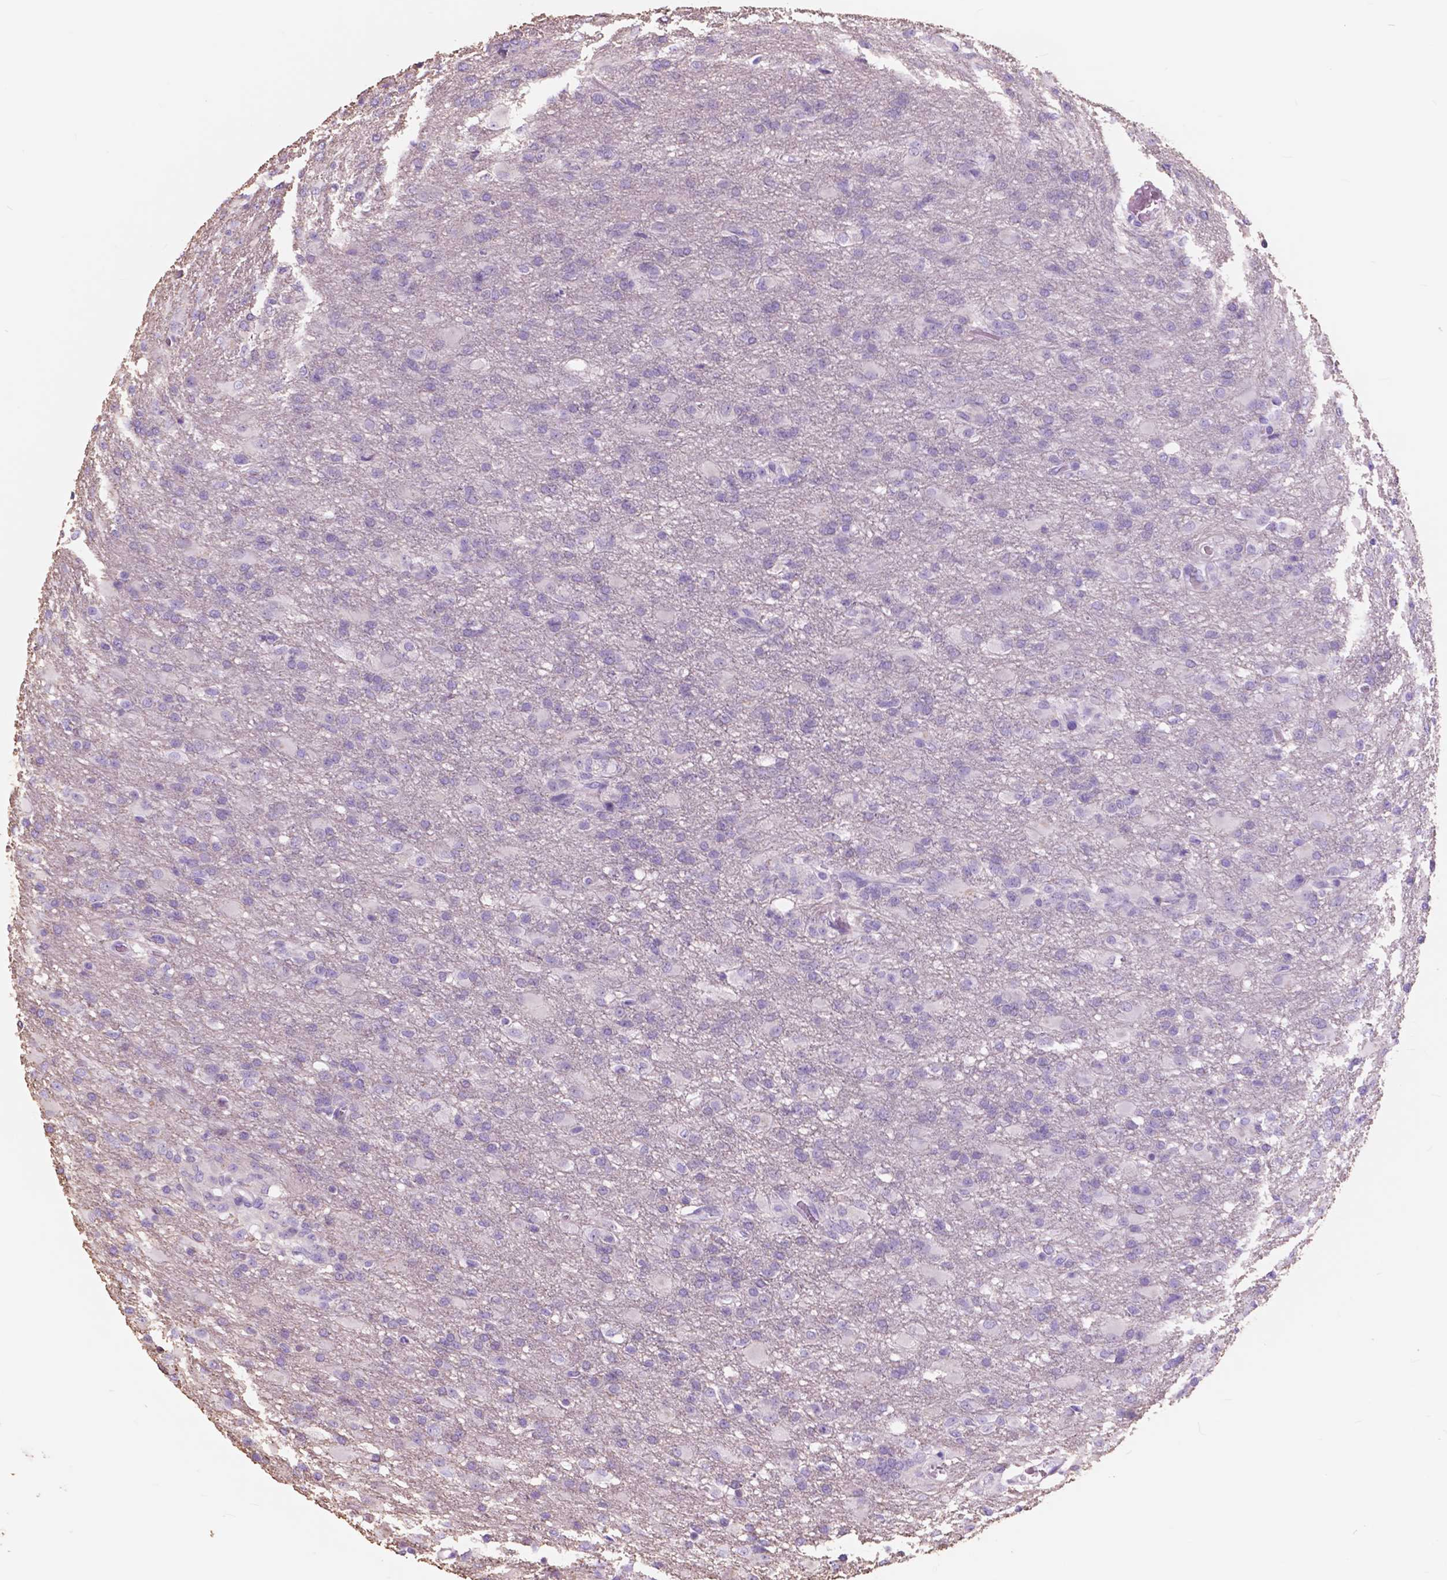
{"staining": {"intensity": "negative", "quantity": "none", "location": "none"}, "tissue": "glioma", "cell_type": "Tumor cells", "image_type": "cancer", "snomed": [{"axis": "morphology", "description": "Glioma, malignant, High grade"}, {"axis": "topography", "description": "Brain"}], "caption": "High-grade glioma (malignant) was stained to show a protein in brown. There is no significant positivity in tumor cells.", "gene": "FXYD2", "patient": {"sex": "male", "age": 68}}